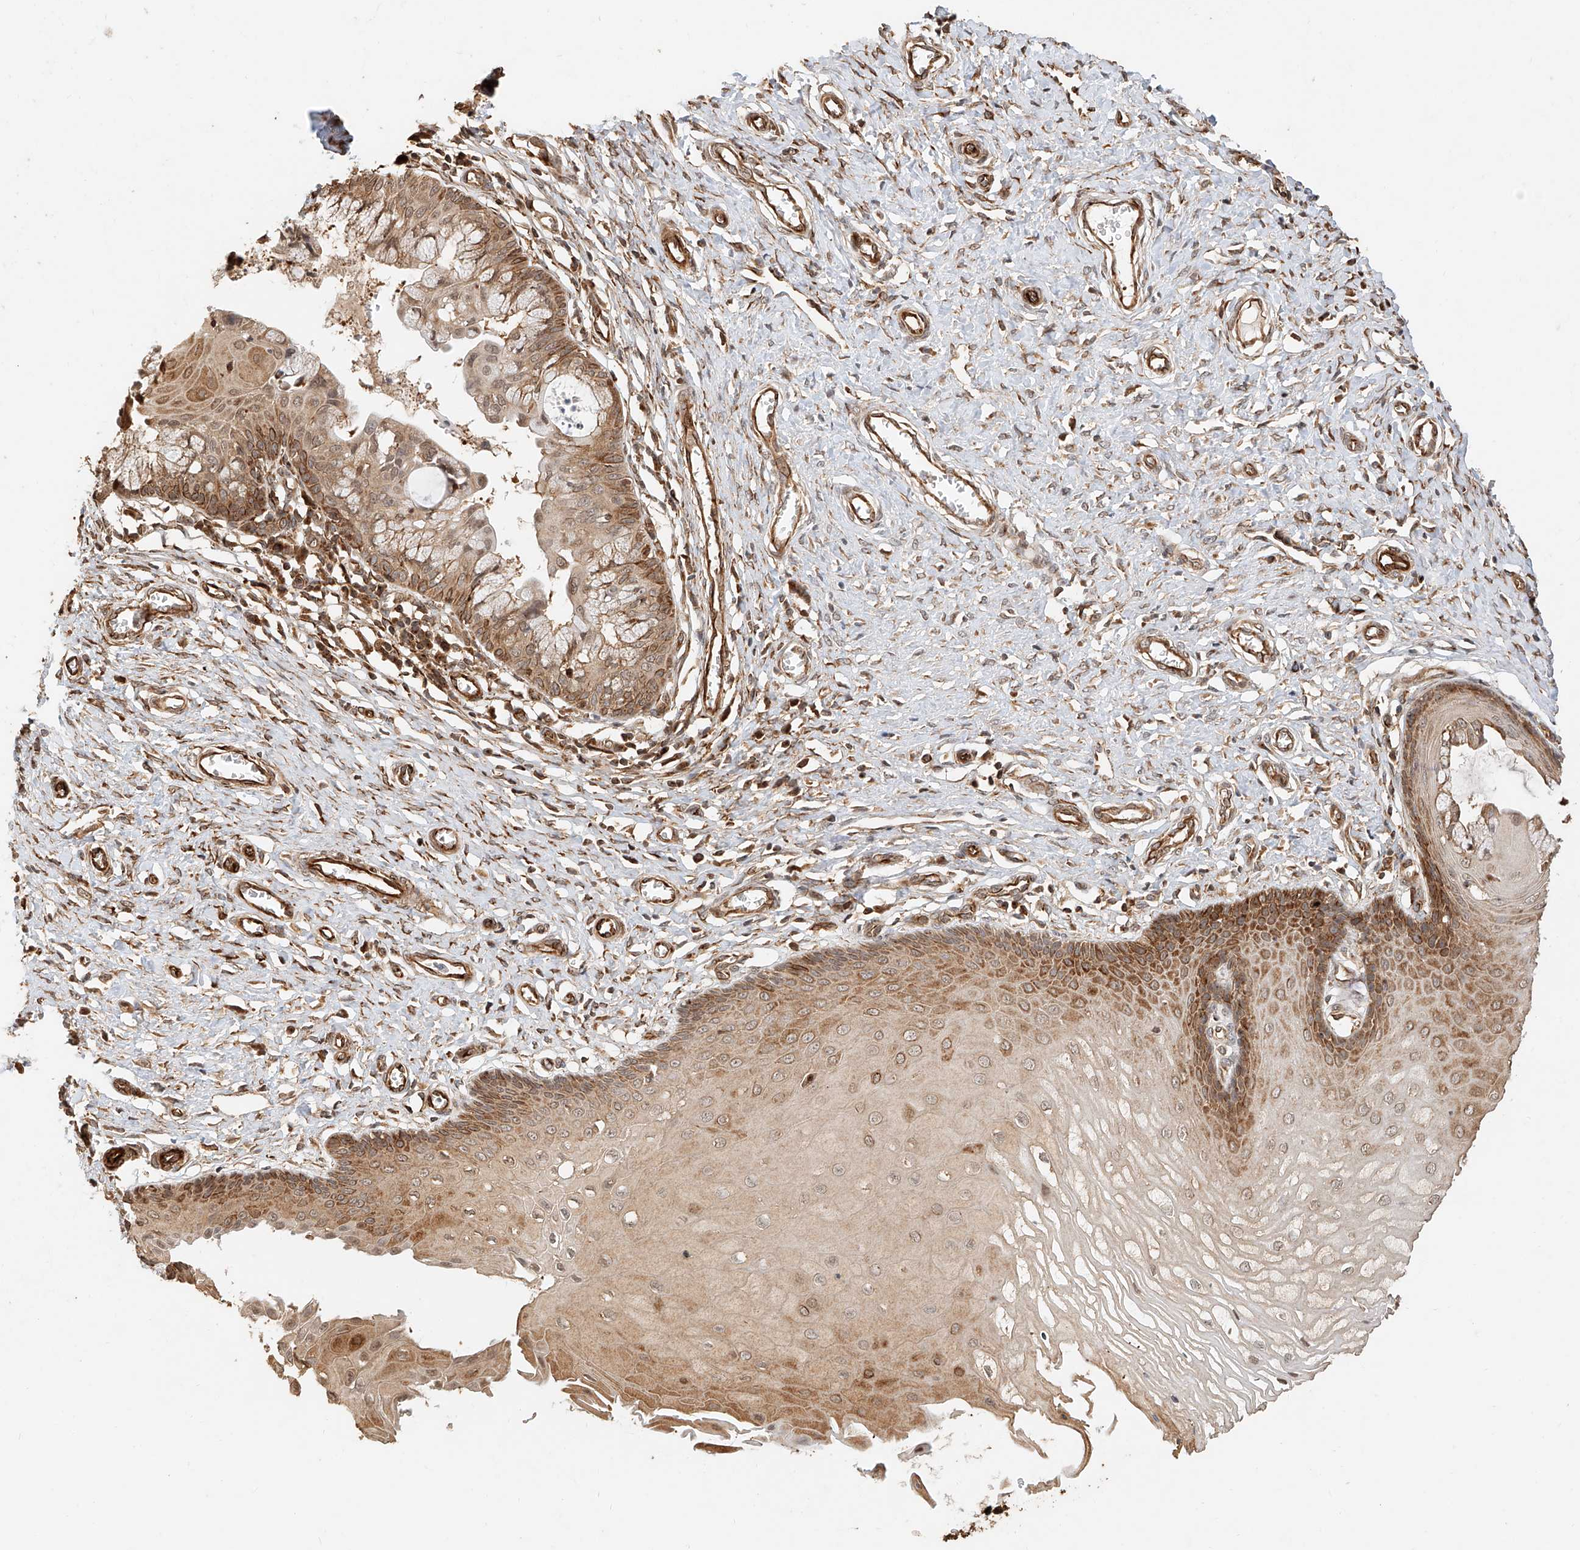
{"staining": {"intensity": "strong", "quantity": "25%-75%", "location": "cytoplasmic/membranous,nuclear"}, "tissue": "cervix", "cell_type": "Glandular cells", "image_type": "normal", "snomed": [{"axis": "morphology", "description": "Normal tissue, NOS"}, {"axis": "topography", "description": "Cervix"}], "caption": "A high-resolution image shows IHC staining of normal cervix, which shows strong cytoplasmic/membranous,nuclear expression in approximately 25%-75% of glandular cells. Using DAB (brown) and hematoxylin (blue) stains, captured at high magnification using brightfield microscopy.", "gene": "NAP1L1", "patient": {"sex": "female", "age": 55}}